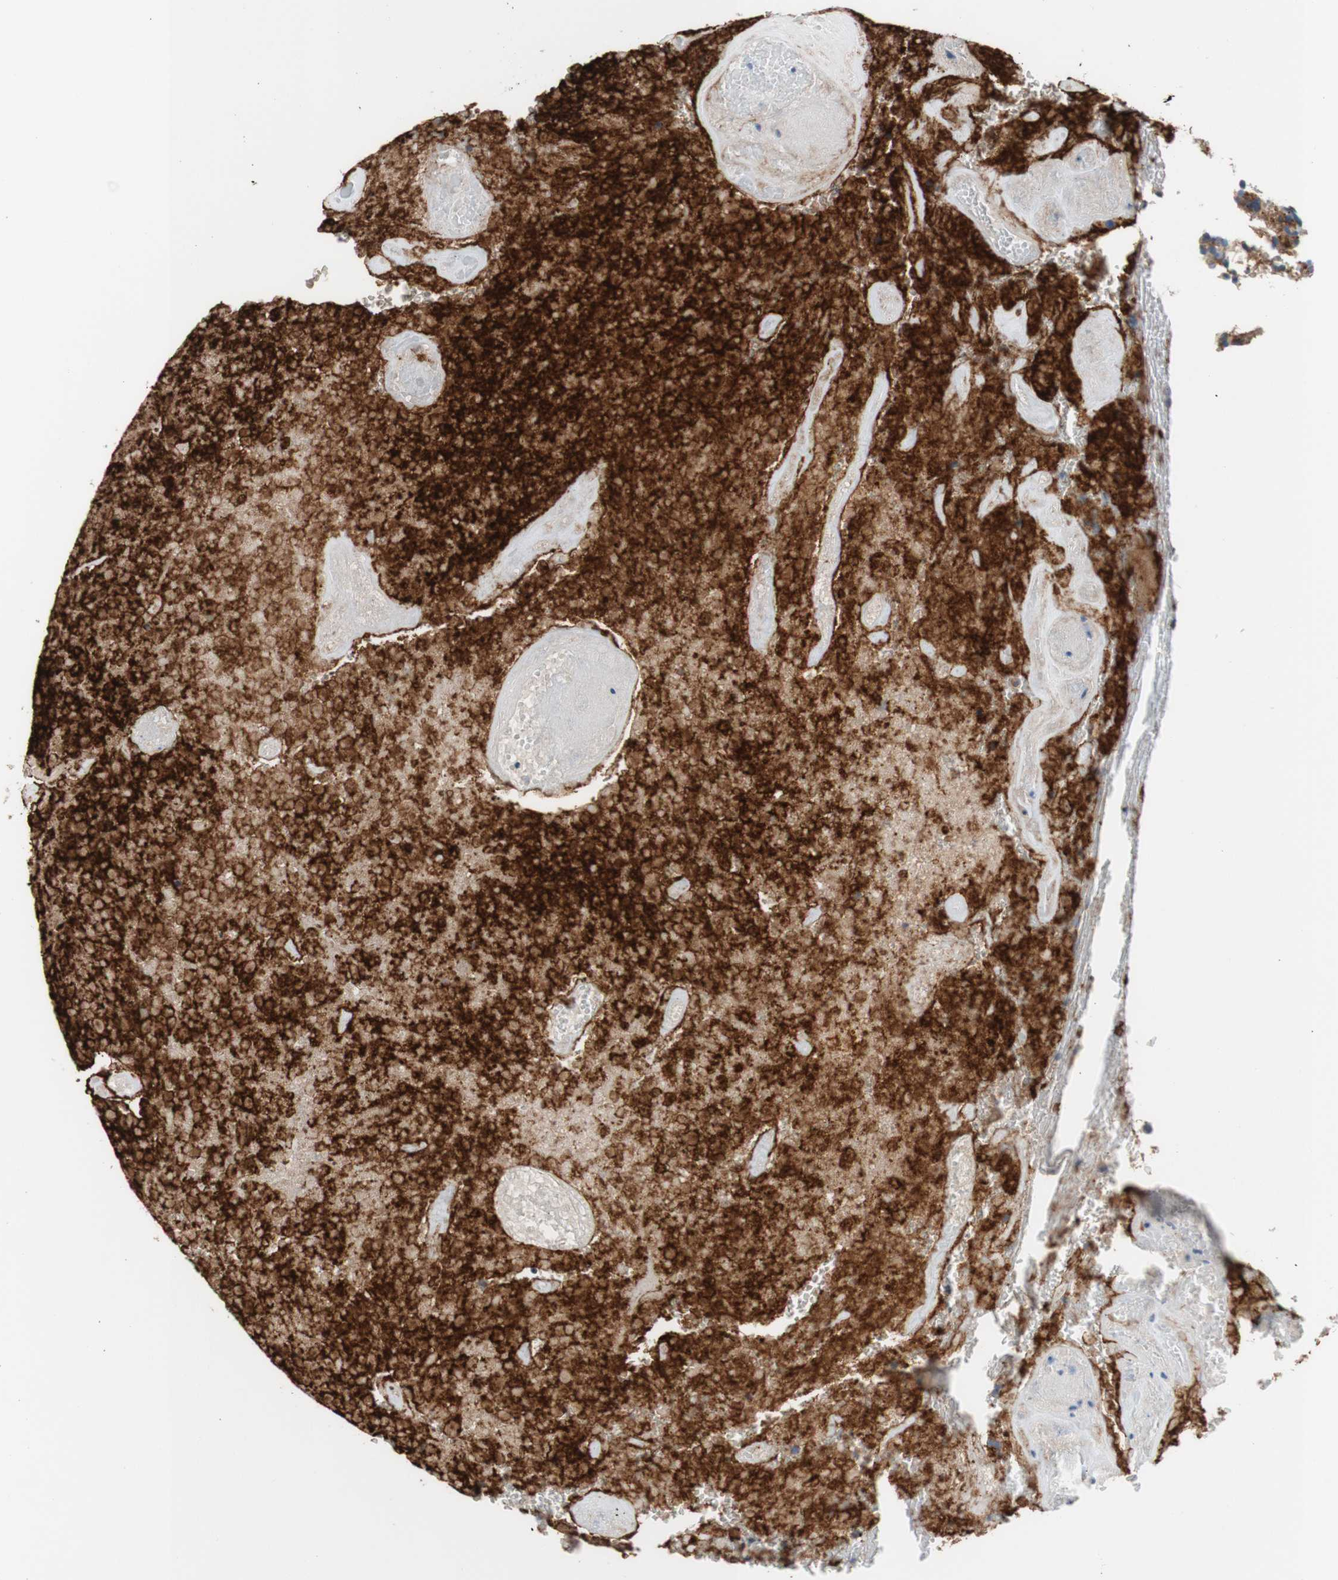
{"staining": {"intensity": "strong", "quantity": ">75%", "location": "cytoplasmic/membranous"}, "tissue": "glioma", "cell_type": "Tumor cells", "image_type": "cancer", "snomed": [{"axis": "morphology", "description": "Glioma, malignant, High grade"}, {"axis": "topography", "description": "Brain"}], "caption": "Strong cytoplasmic/membranous protein positivity is identified in about >75% of tumor cells in high-grade glioma (malignant). The protein is stained brown, and the nuclei are stained in blue (DAB IHC with brightfield microscopy, high magnification).", "gene": "F3", "patient": {"sex": "male", "age": 71}}